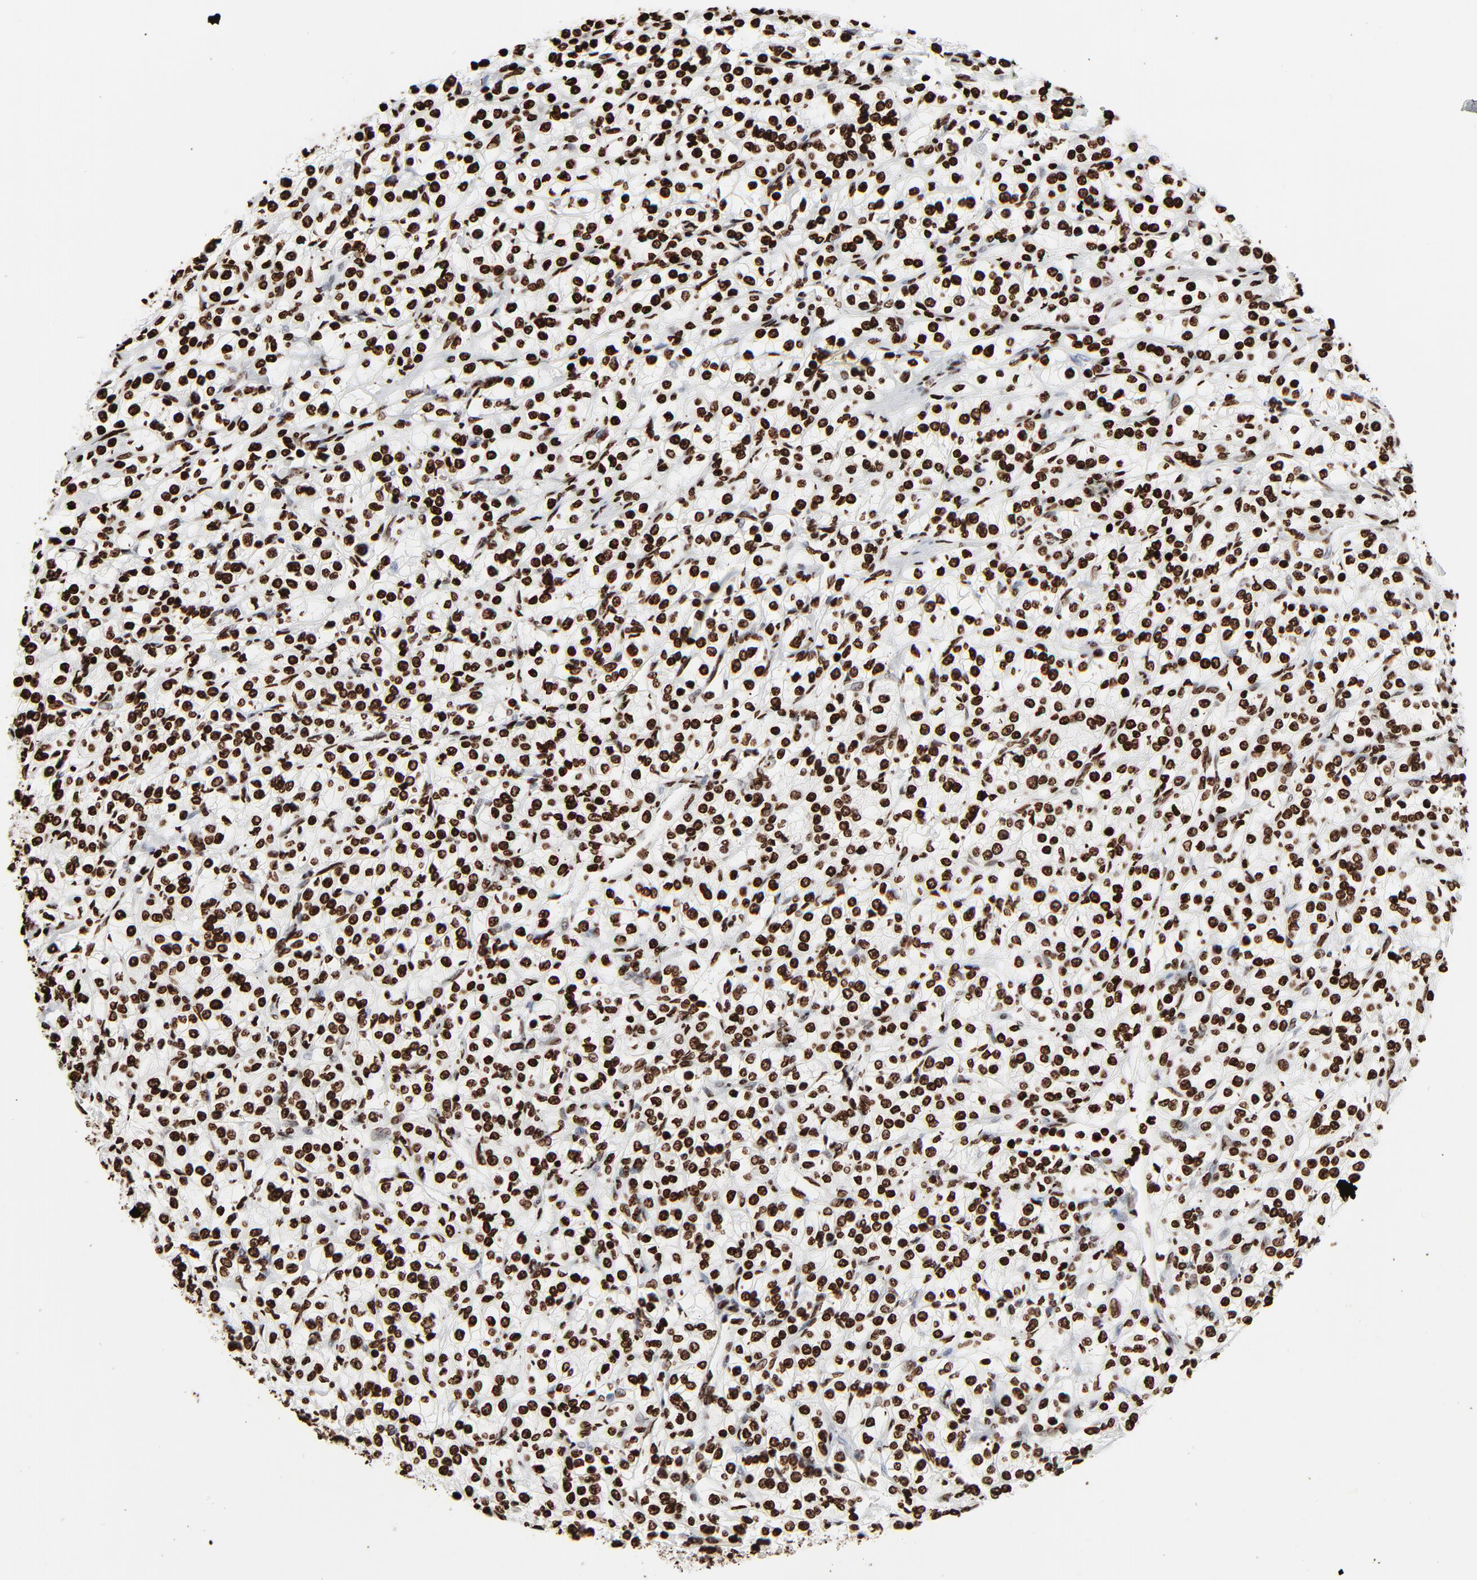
{"staining": {"intensity": "strong", "quantity": ">75%", "location": "nuclear"}, "tissue": "renal cancer", "cell_type": "Tumor cells", "image_type": "cancer", "snomed": [{"axis": "morphology", "description": "Adenocarcinoma, NOS"}, {"axis": "topography", "description": "Kidney"}], "caption": "Immunohistochemistry micrograph of neoplastic tissue: renal cancer stained using immunohistochemistry demonstrates high levels of strong protein expression localized specifically in the nuclear of tumor cells, appearing as a nuclear brown color.", "gene": "H3-4", "patient": {"sex": "male", "age": 77}}